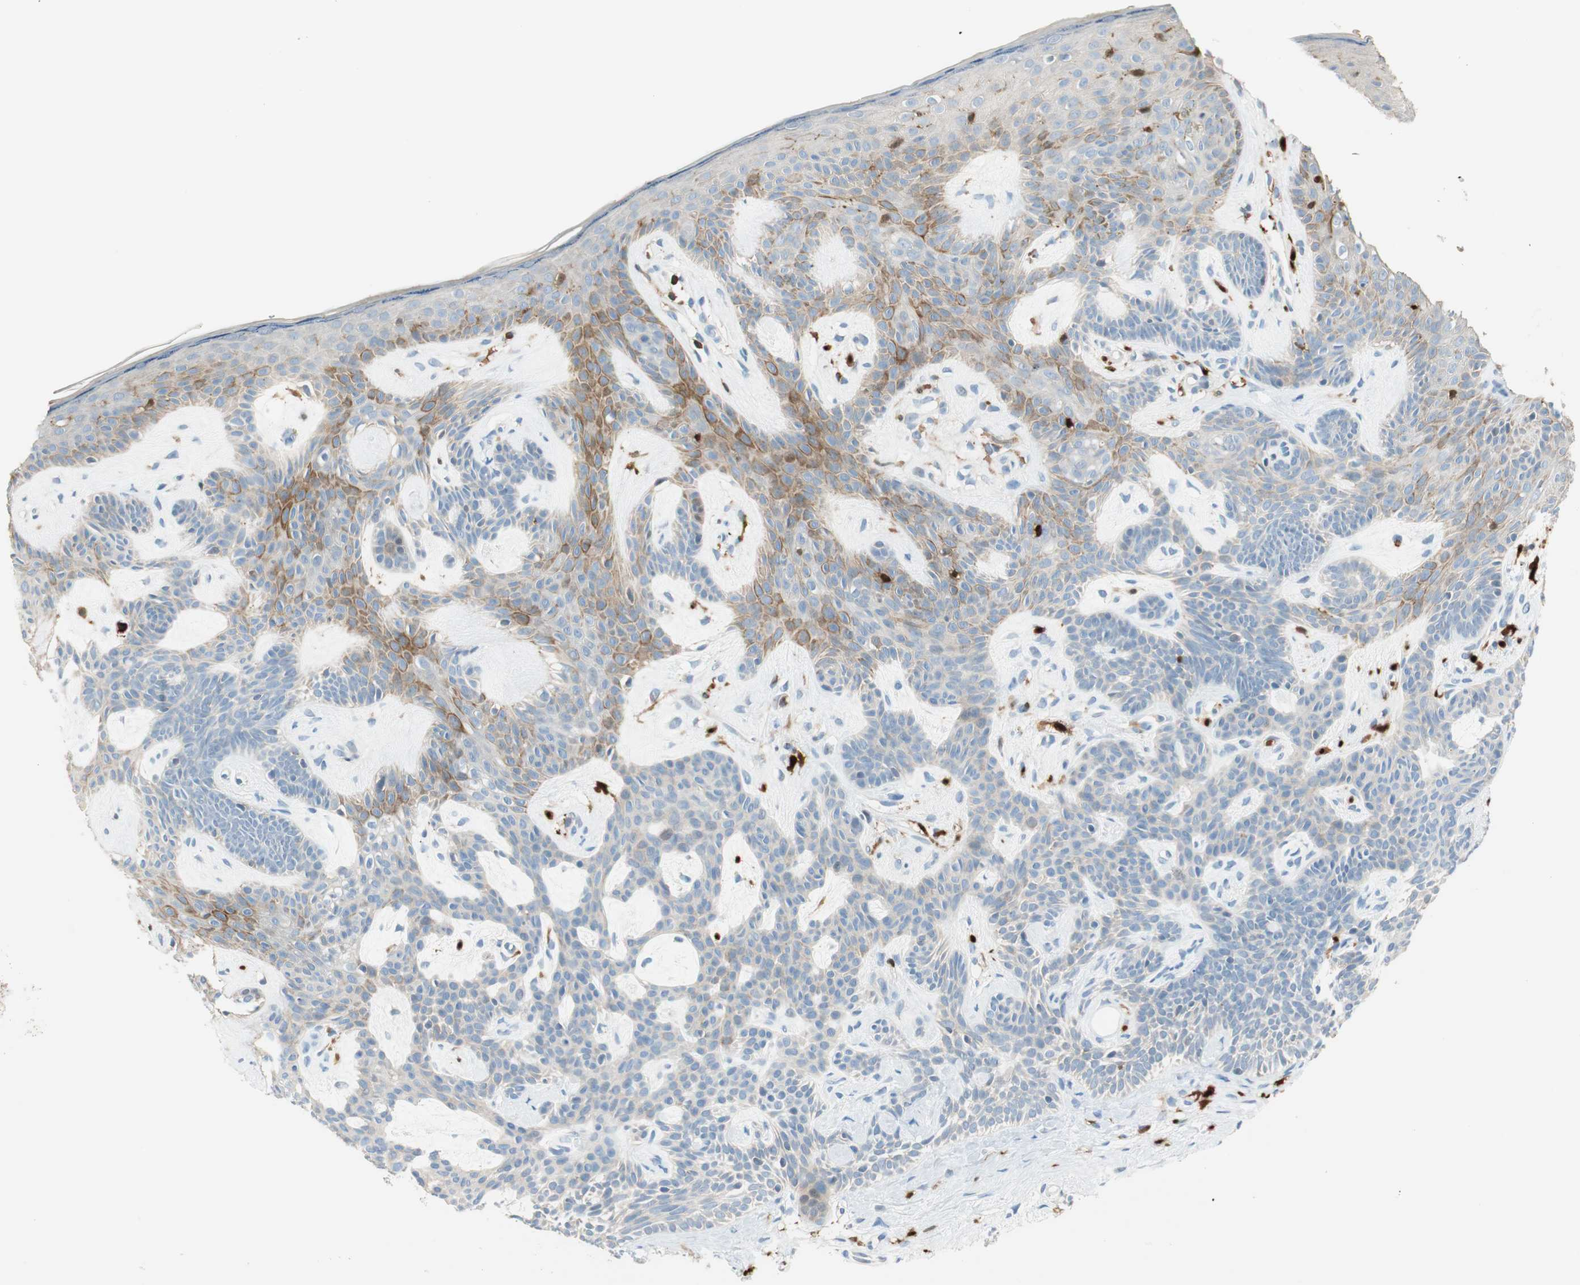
{"staining": {"intensity": "weak", "quantity": "25%-75%", "location": "cytoplasmic/membranous"}, "tissue": "skin cancer", "cell_type": "Tumor cells", "image_type": "cancer", "snomed": [{"axis": "morphology", "description": "Developmental malformation"}, {"axis": "morphology", "description": "Basal cell carcinoma"}, {"axis": "topography", "description": "Skin"}], "caption": "Approximately 25%-75% of tumor cells in skin cancer (basal cell carcinoma) display weak cytoplasmic/membranous protein staining as visualized by brown immunohistochemical staining.", "gene": "HPGD", "patient": {"sex": "female", "age": 62}}